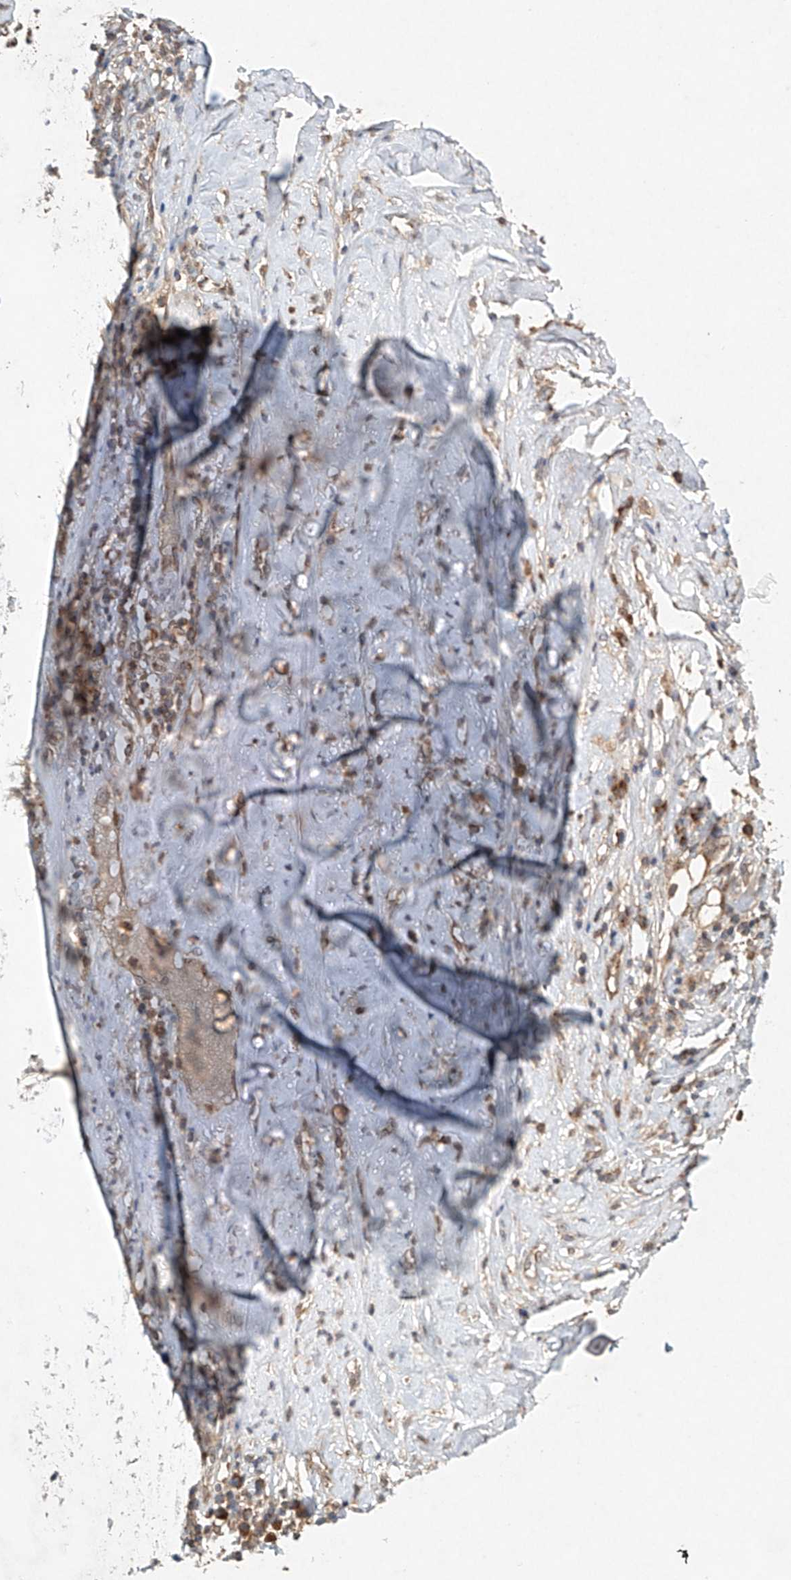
{"staining": {"intensity": "moderate", "quantity": "25%-75%", "location": "cytoplasmic/membranous"}, "tissue": "adipose tissue", "cell_type": "Adipocytes", "image_type": "normal", "snomed": [{"axis": "morphology", "description": "Normal tissue, NOS"}, {"axis": "morphology", "description": "Basal cell carcinoma"}, {"axis": "topography", "description": "Cartilage tissue"}, {"axis": "topography", "description": "Nasopharynx"}, {"axis": "topography", "description": "Oral tissue"}], "caption": "Protein expression analysis of normal human adipose tissue reveals moderate cytoplasmic/membranous staining in approximately 25%-75% of adipocytes.", "gene": "DCAF11", "patient": {"sex": "female", "age": 77}}